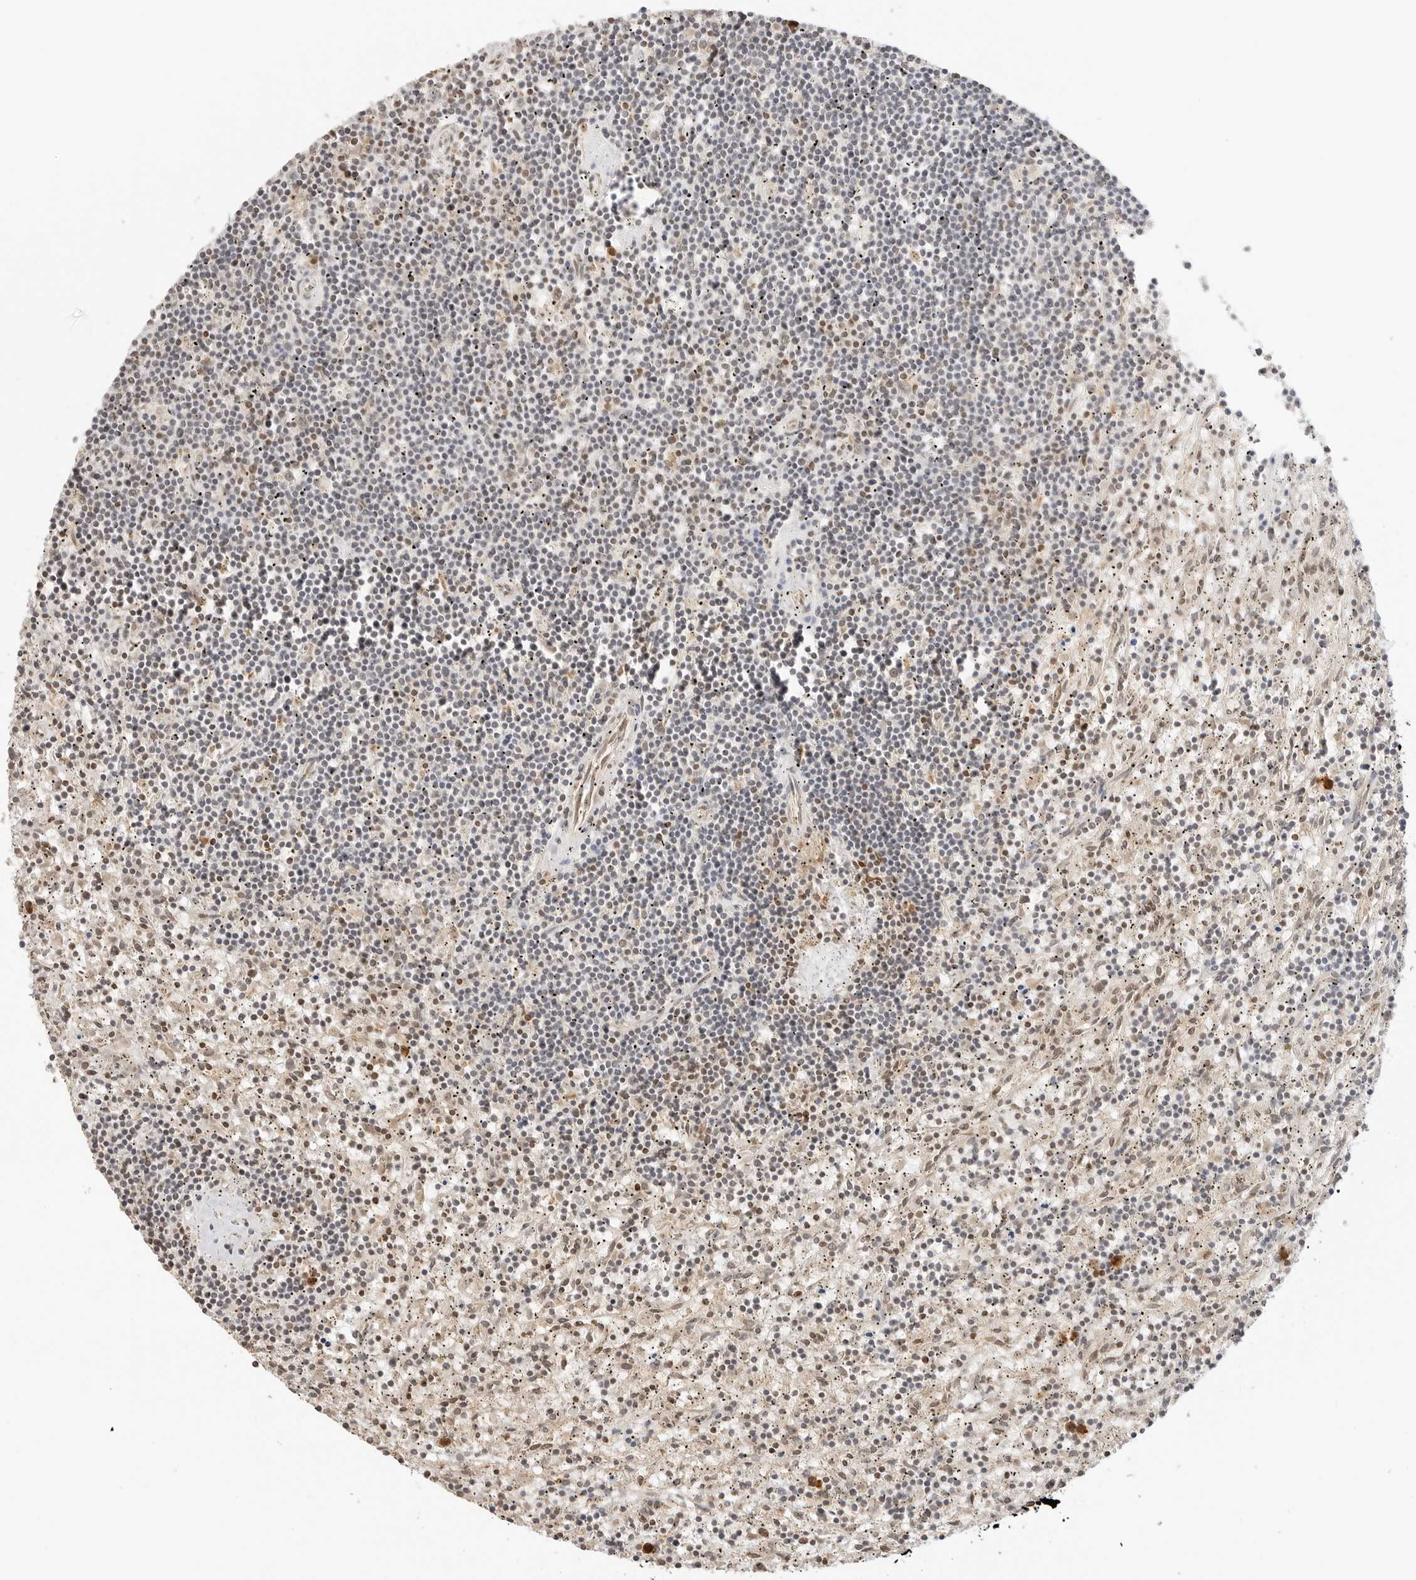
{"staining": {"intensity": "negative", "quantity": "none", "location": "none"}, "tissue": "lymphoma", "cell_type": "Tumor cells", "image_type": "cancer", "snomed": [{"axis": "morphology", "description": "Malignant lymphoma, non-Hodgkin's type, Low grade"}, {"axis": "topography", "description": "Spleen"}], "caption": "Protein analysis of low-grade malignant lymphoma, non-Hodgkin's type demonstrates no significant staining in tumor cells.", "gene": "POLH", "patient": {"sex": "male", "age": 76}}